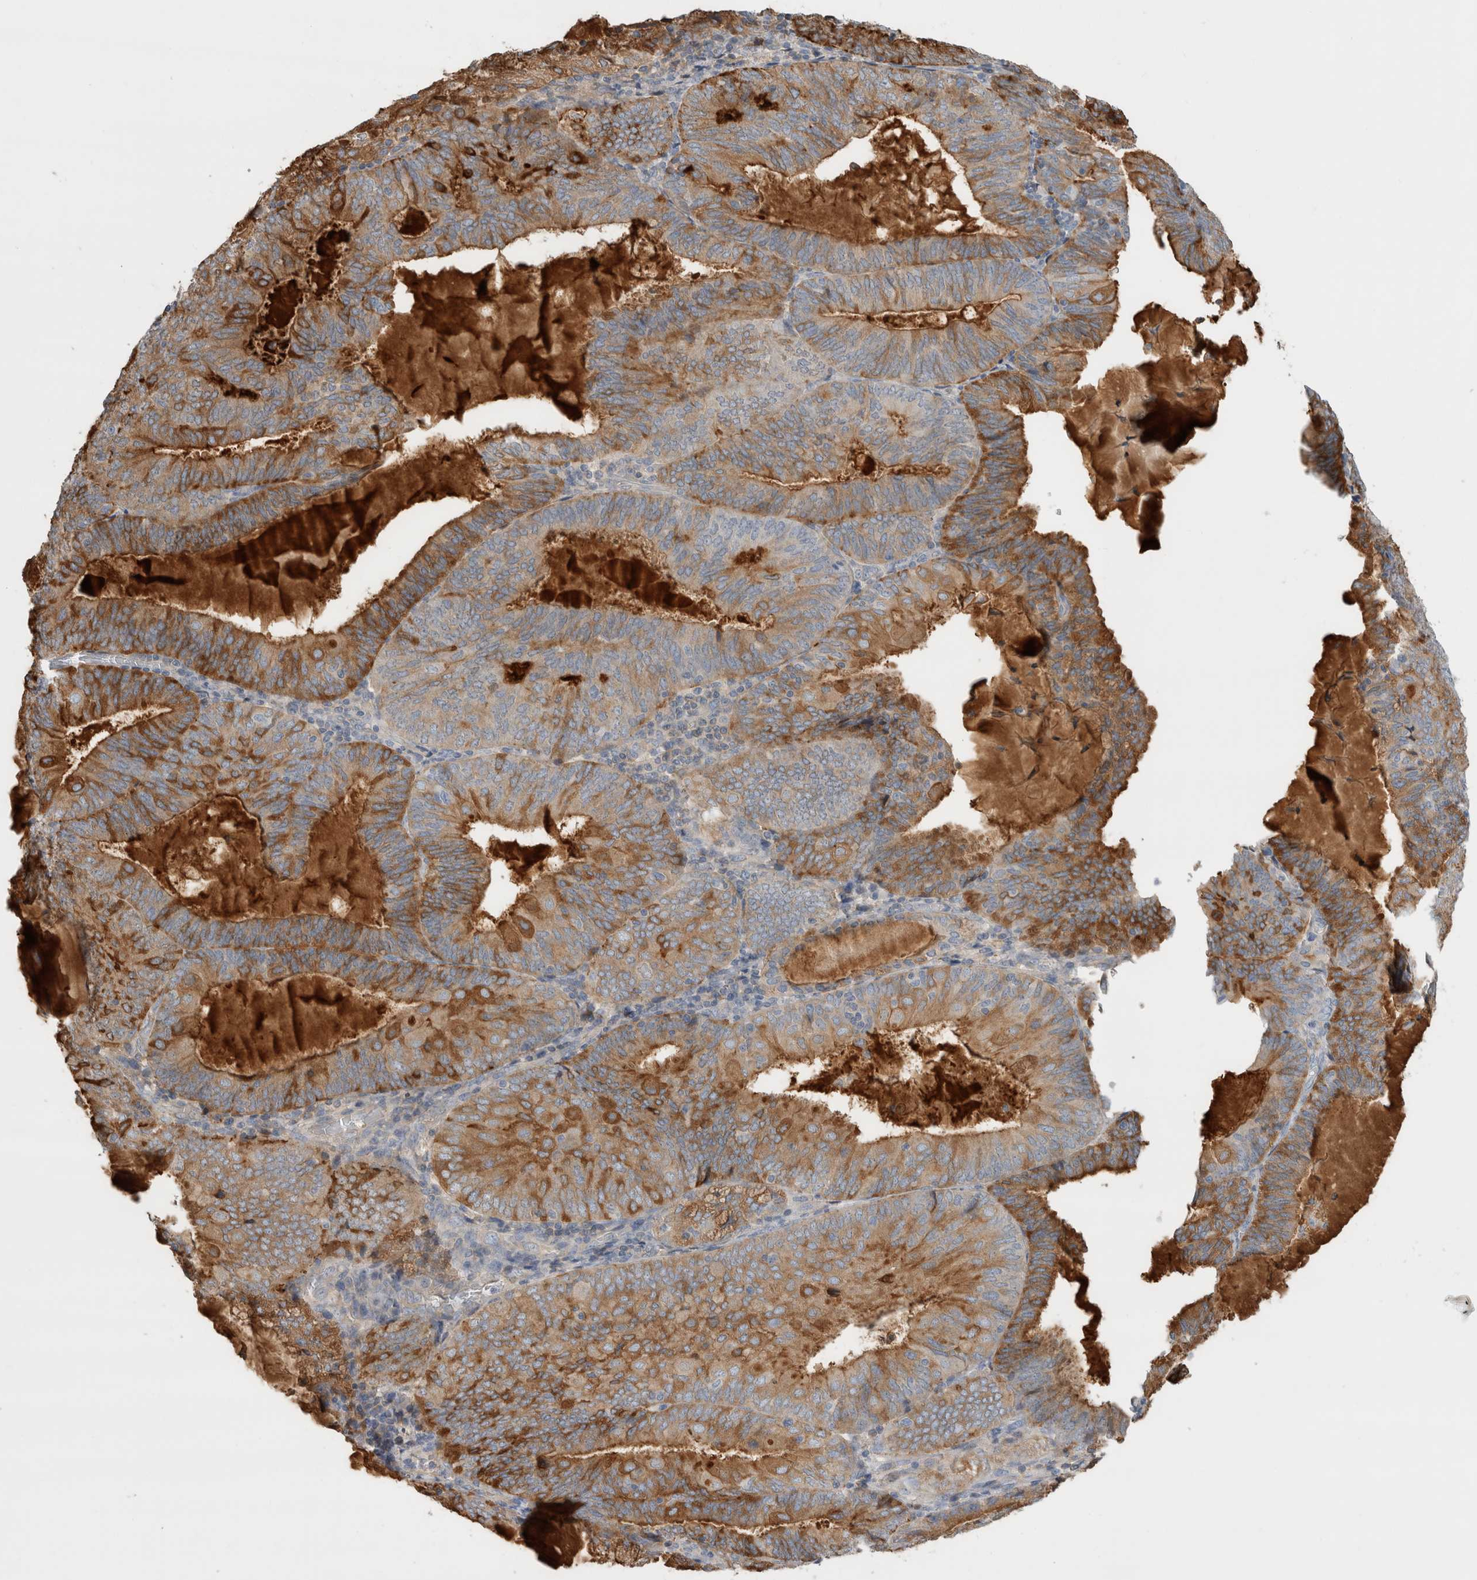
{"staining": {"intensity": "moderate", "quantity": "25%-75%", "location": "cytoplasmic/membranous"}, "tissue": "endometrial cancer", "cell_type": "Tumor cells", "image_type": "cancer", "snomed": [{"axis": "morphology", "description": "Adenocarcinoma, NOS"}, {"axis": "topography", "description": "Endometrium"}], "caption": "Protein staining of endometrial cancer (adenocarcinoma) tissue demonstrates moderate cytoplasmic/membranous positivity in about 25%-75% of tumor cells.", "gene": "CFI", "patient": {"sex": "female", "age": 81}}